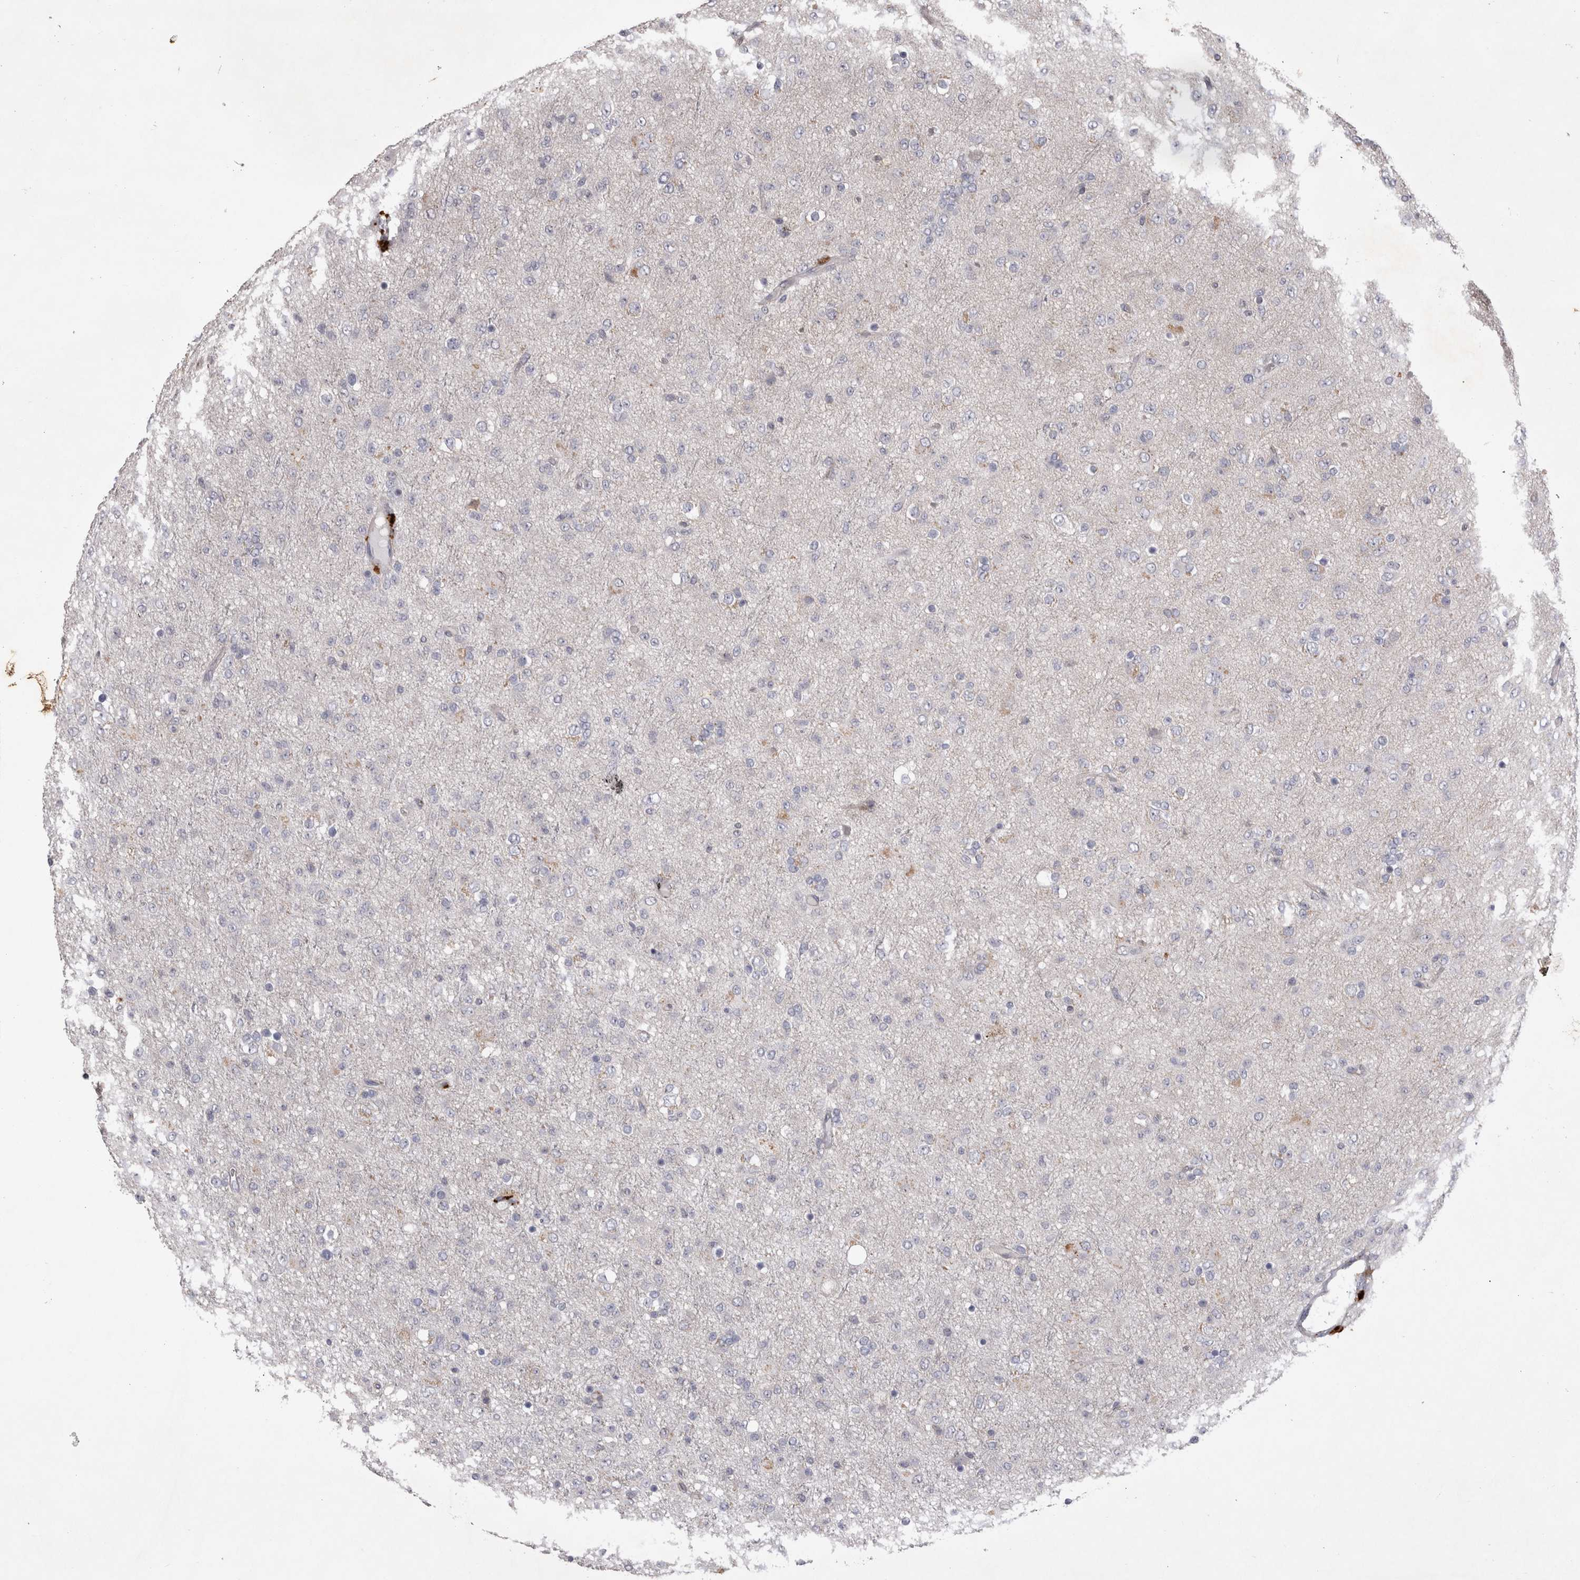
{"staining": {"intensity": "negative", "quantity": "none", "location": "none"}, "tissue": "glioma", "cell_type": "Tumor cells", "image_type": "cancer", "snomed": [{"axis": "morphology", "description": "Glioma, malignant, Low grade"}, {"axis": "topography", "description": "Brain"}], "caption": "DAB immunohistochemical staining of glioma exhibits no significant expression in tumor cells. Brightfield microscopy of IHC stained with DAB (3,3'-diaminobenzidine) (brown) and hematoxylin (blue), captured at high magnification.", "gene": "CTBS", "patient": {"sex": "male", "age": 65}}